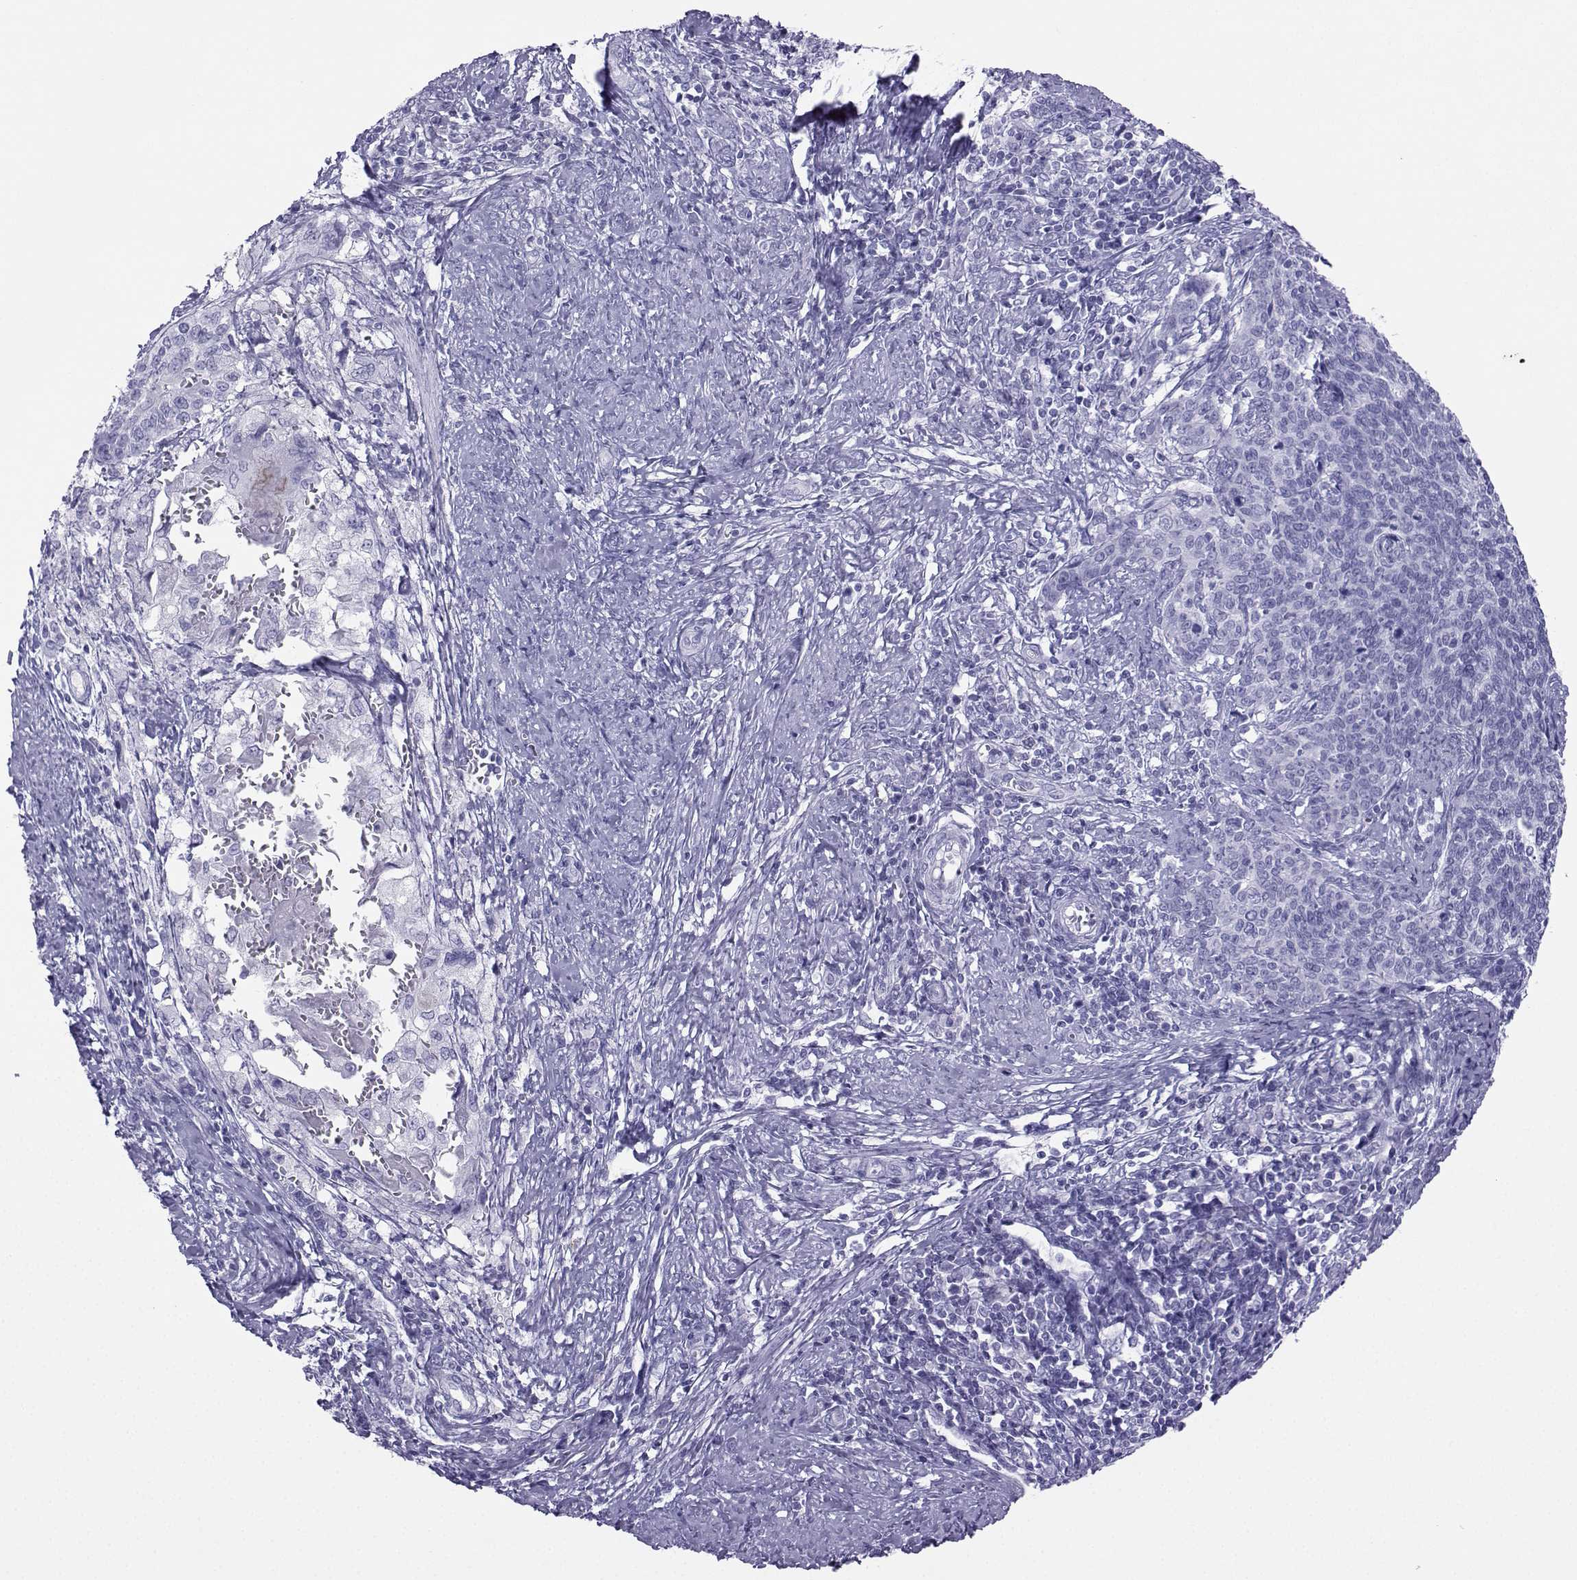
{"staining": {"intensity": "negative", "quantity": "none", "location": "none"}, "tissue": "cervical cancer", "cell_type": "Tumor cells", "image_type": "cancer", "snomed": [{"axis": "morphology", "description": "Squamous cell carcinoma, NOS"}, {"axis": "topography", "description": "Cervix"}], "caption": "Human cervical squamous cell carcinoma stained for a protein using immunohistochemistry demonstrates no expression in tumor cells.", "gene": "LORICRIN", "patient": {"sex": "female", "age": 39}}